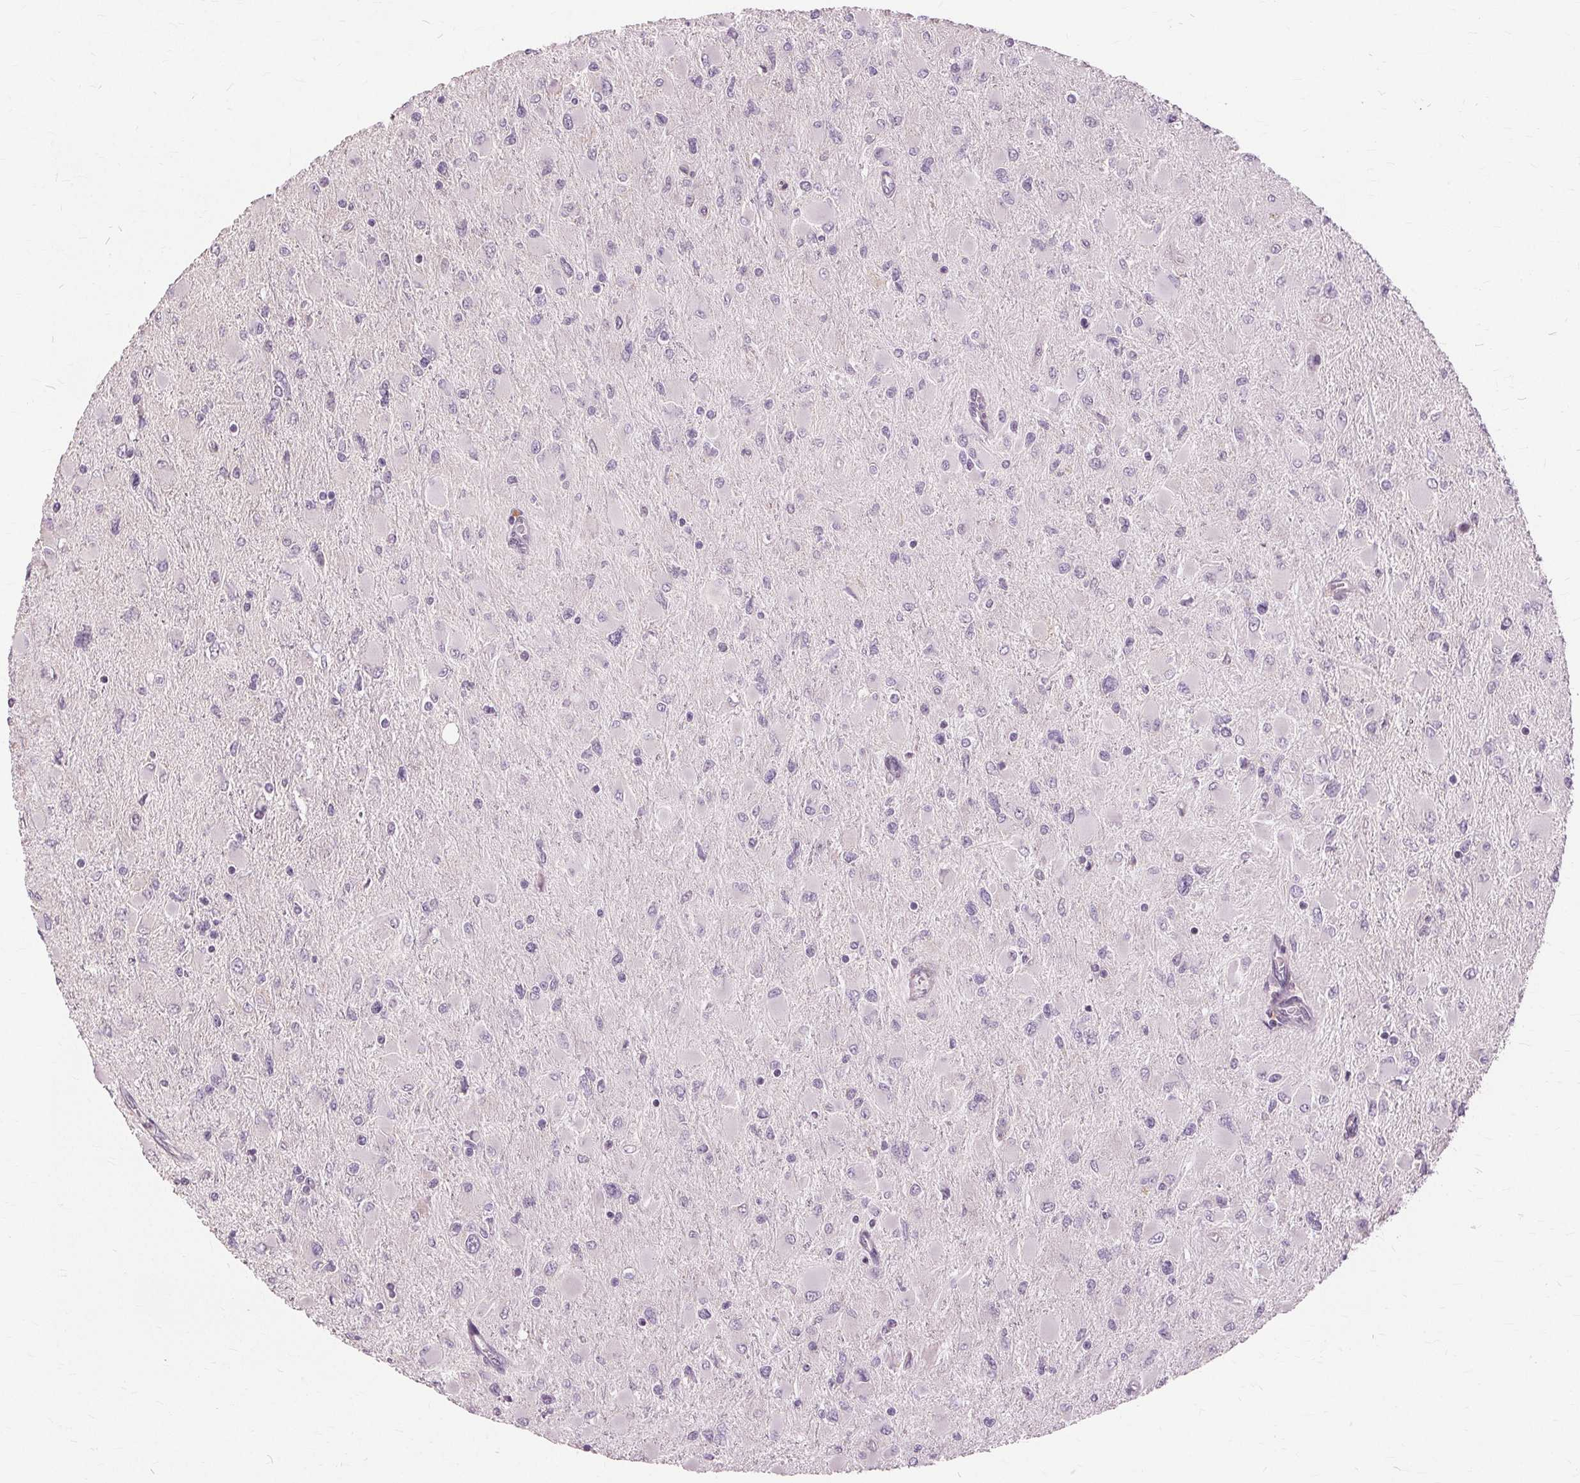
{"staining": {"intensity": "negative", "quantity": "none", "location": "none"}, "tissue": "glioma", "cell_type": "Tumor cells", "image_type": "cancer", "snomed": [{"axis": "morphology", "description": "Glioma, malignant, High grade"}, {"axis": "topography", "description": "Cerebral cortex"}], "caption": "A histopathology image of human glioma is negative for staining in tumor cells. Nuclei are stained in blue.", "gene": "SIGLEC6", "patient": {"sex": "female", "age": 36}}